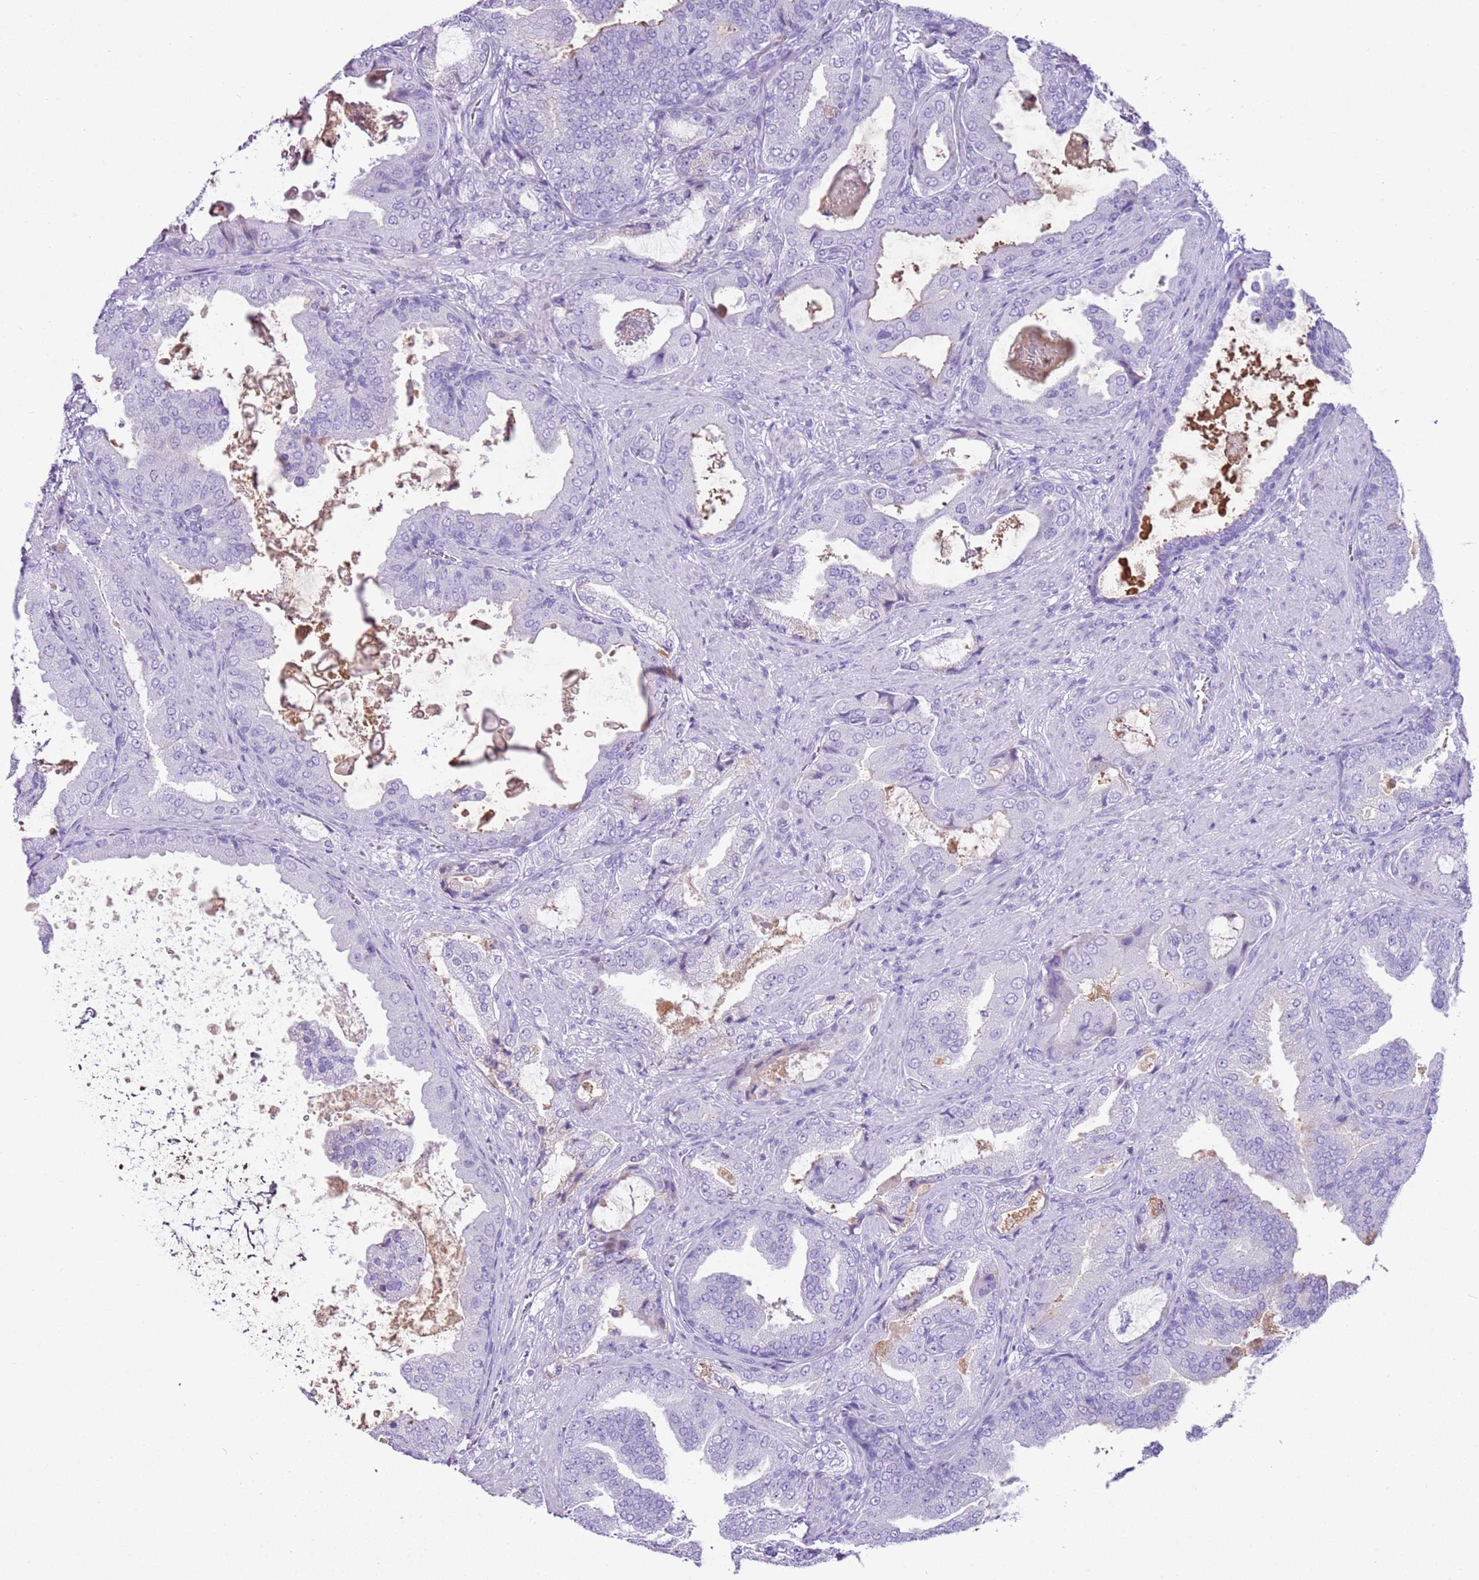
{"staining": {"intensity": "negative", "quantity": "none", "location": "none"}, "tissue": "prostate cancer", "cell_type": "Tumor cells", "image_type": "cancer", "snomed": [{"axis": "morphology", "description": "Adenocarcinoma, High grade"}, {"axis": "topography", "description": "Prostate"}], "caption": "A histopathology image of human prostate high-grade adenocarcinoma is negative for staining in tumor cells.", "gene": "IGKV3D-11", "patient": {"sex": "male", "age": 68}}